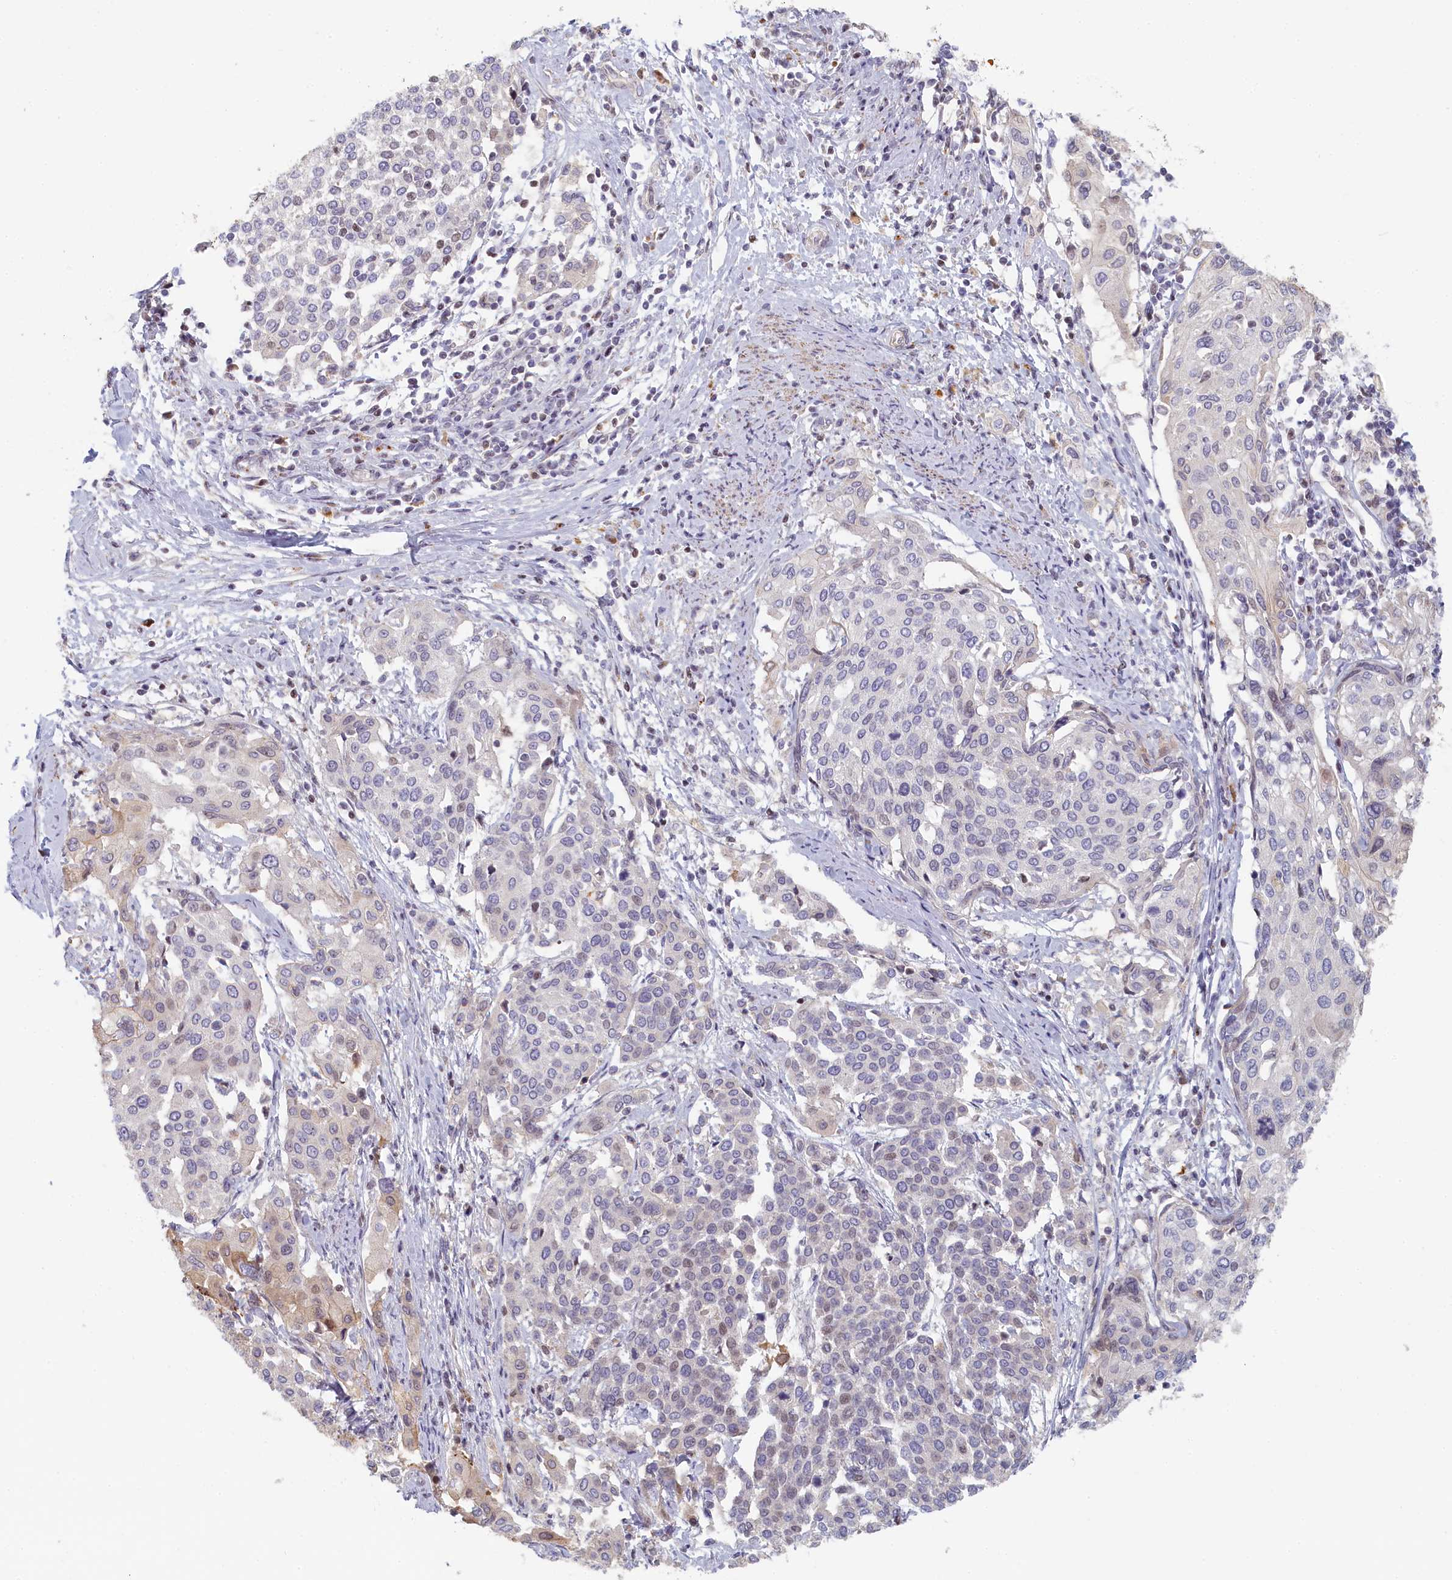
{"staining": {"intensity": "moderate", "quantity": "<25%", "location": "cytoplasmic/membranous"}, "tissue": "cervical cancer", "cell_type": "Tumor cells", "image_type": "cancer", "snomed": [{"axis": "morphology", "description": "Squamous cell carcinoma, NOS"}, {"axis": "topography", "description": "Cervix"}], "caption": "Squamous cell carcinoma (cervical) was stained to show a protein in brown. There is low levels of moderate cytoplasmic/membranous positivity in about <25% of tumor cells. The protein is shown in brown color, while the nuclei are stained blue.", "gene": "INTS4", "patient": {"sex": "female", "age": 44}}